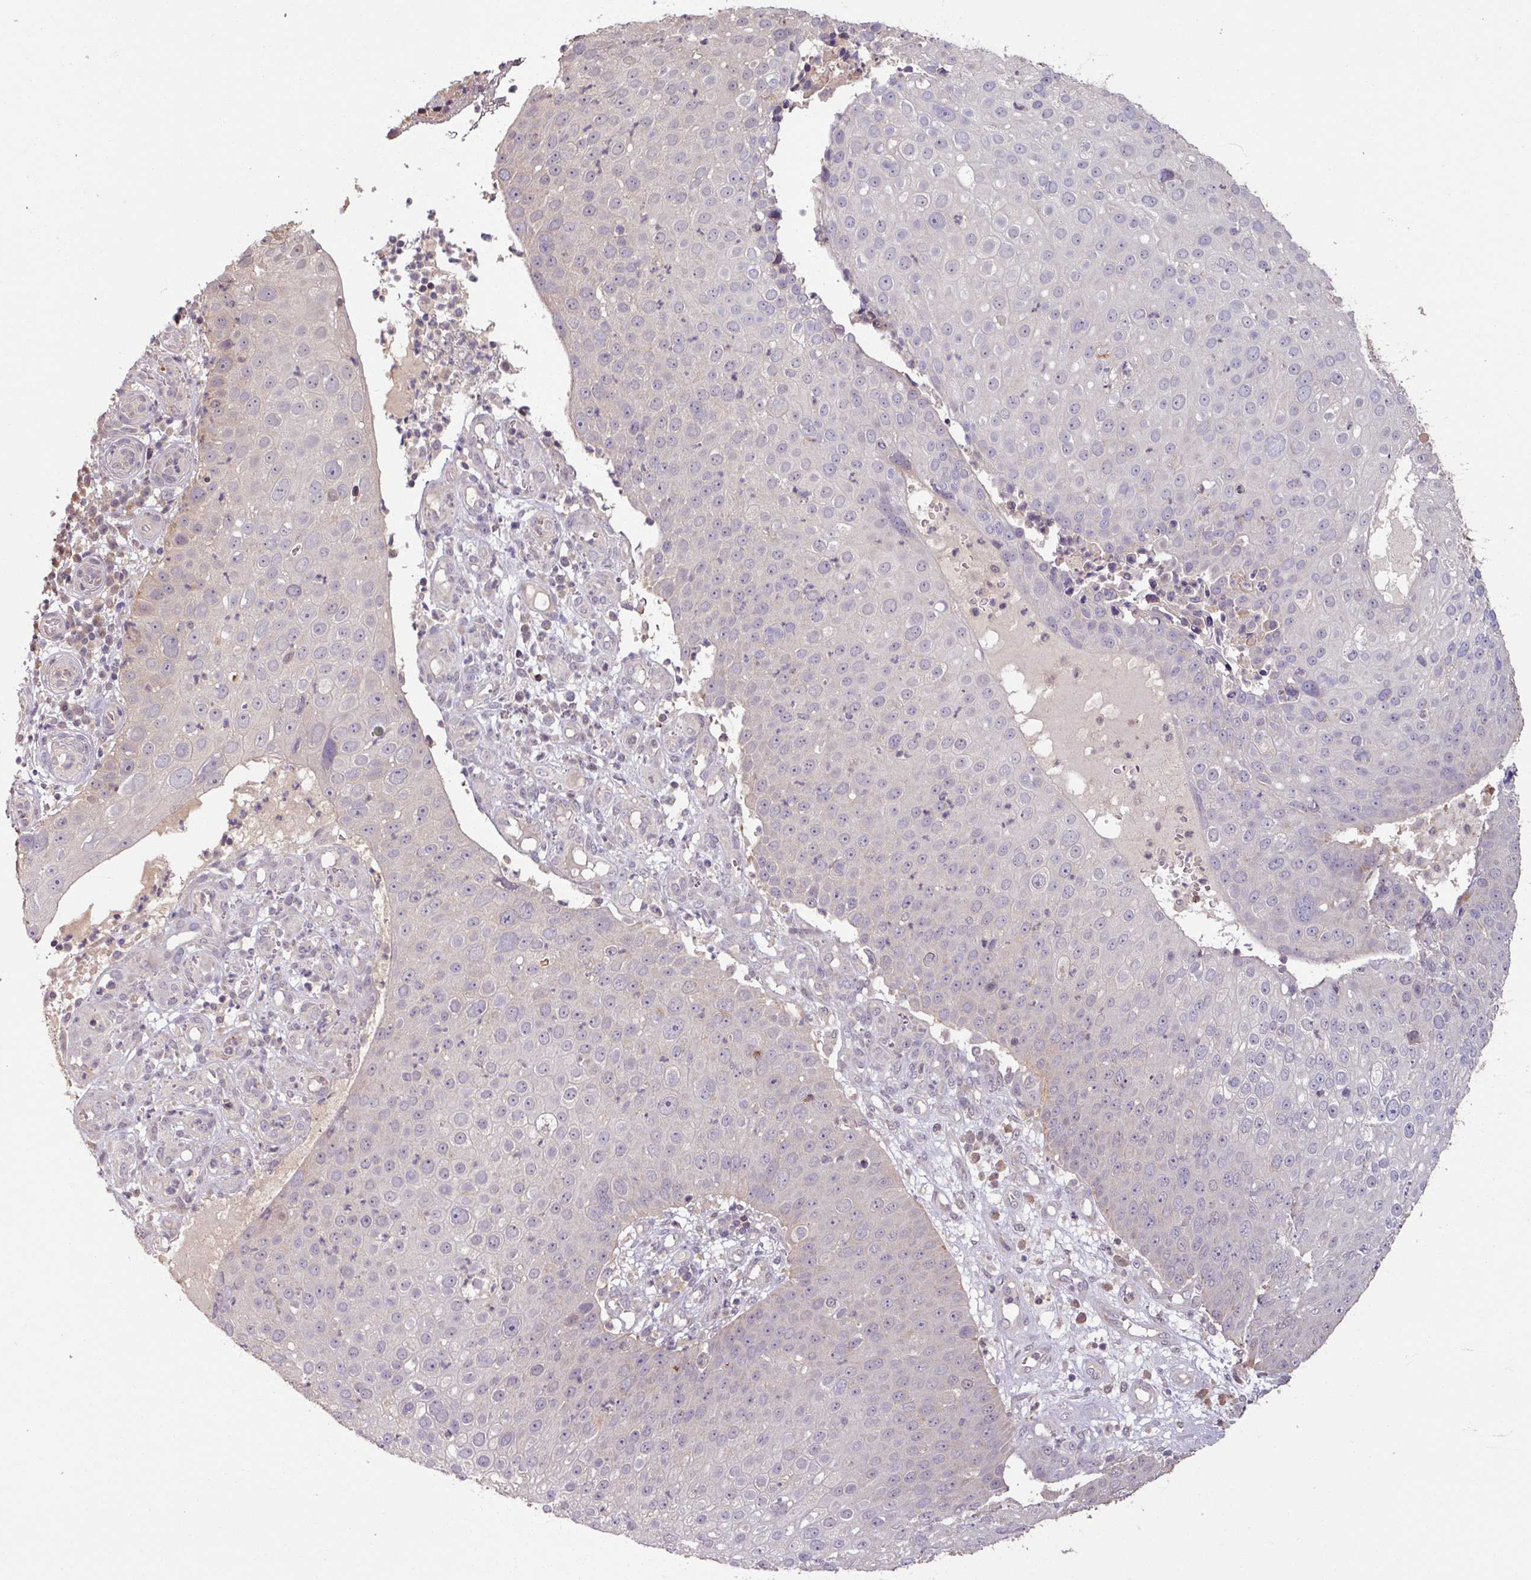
{"staining": {"intensity": "negative", "quantity": "none", "location": "none"}, "tissue": "skin cancer", "cell_type": "Tumor cells", "image_type": "cancer", "snomed": [{"axis": "morphology", "description": "Squamous cell carcinoma, NOS"}, {"axis": "topography", "description": "Skin"}], "caption": "Tumor cells are negative for protein expression in human squamous cell carcinoma (skin). (Brightfield microscopy of DAB IHC at high magnification).", "gene": "OR6B1", "patient": {"sex": "male", "age": 71}}